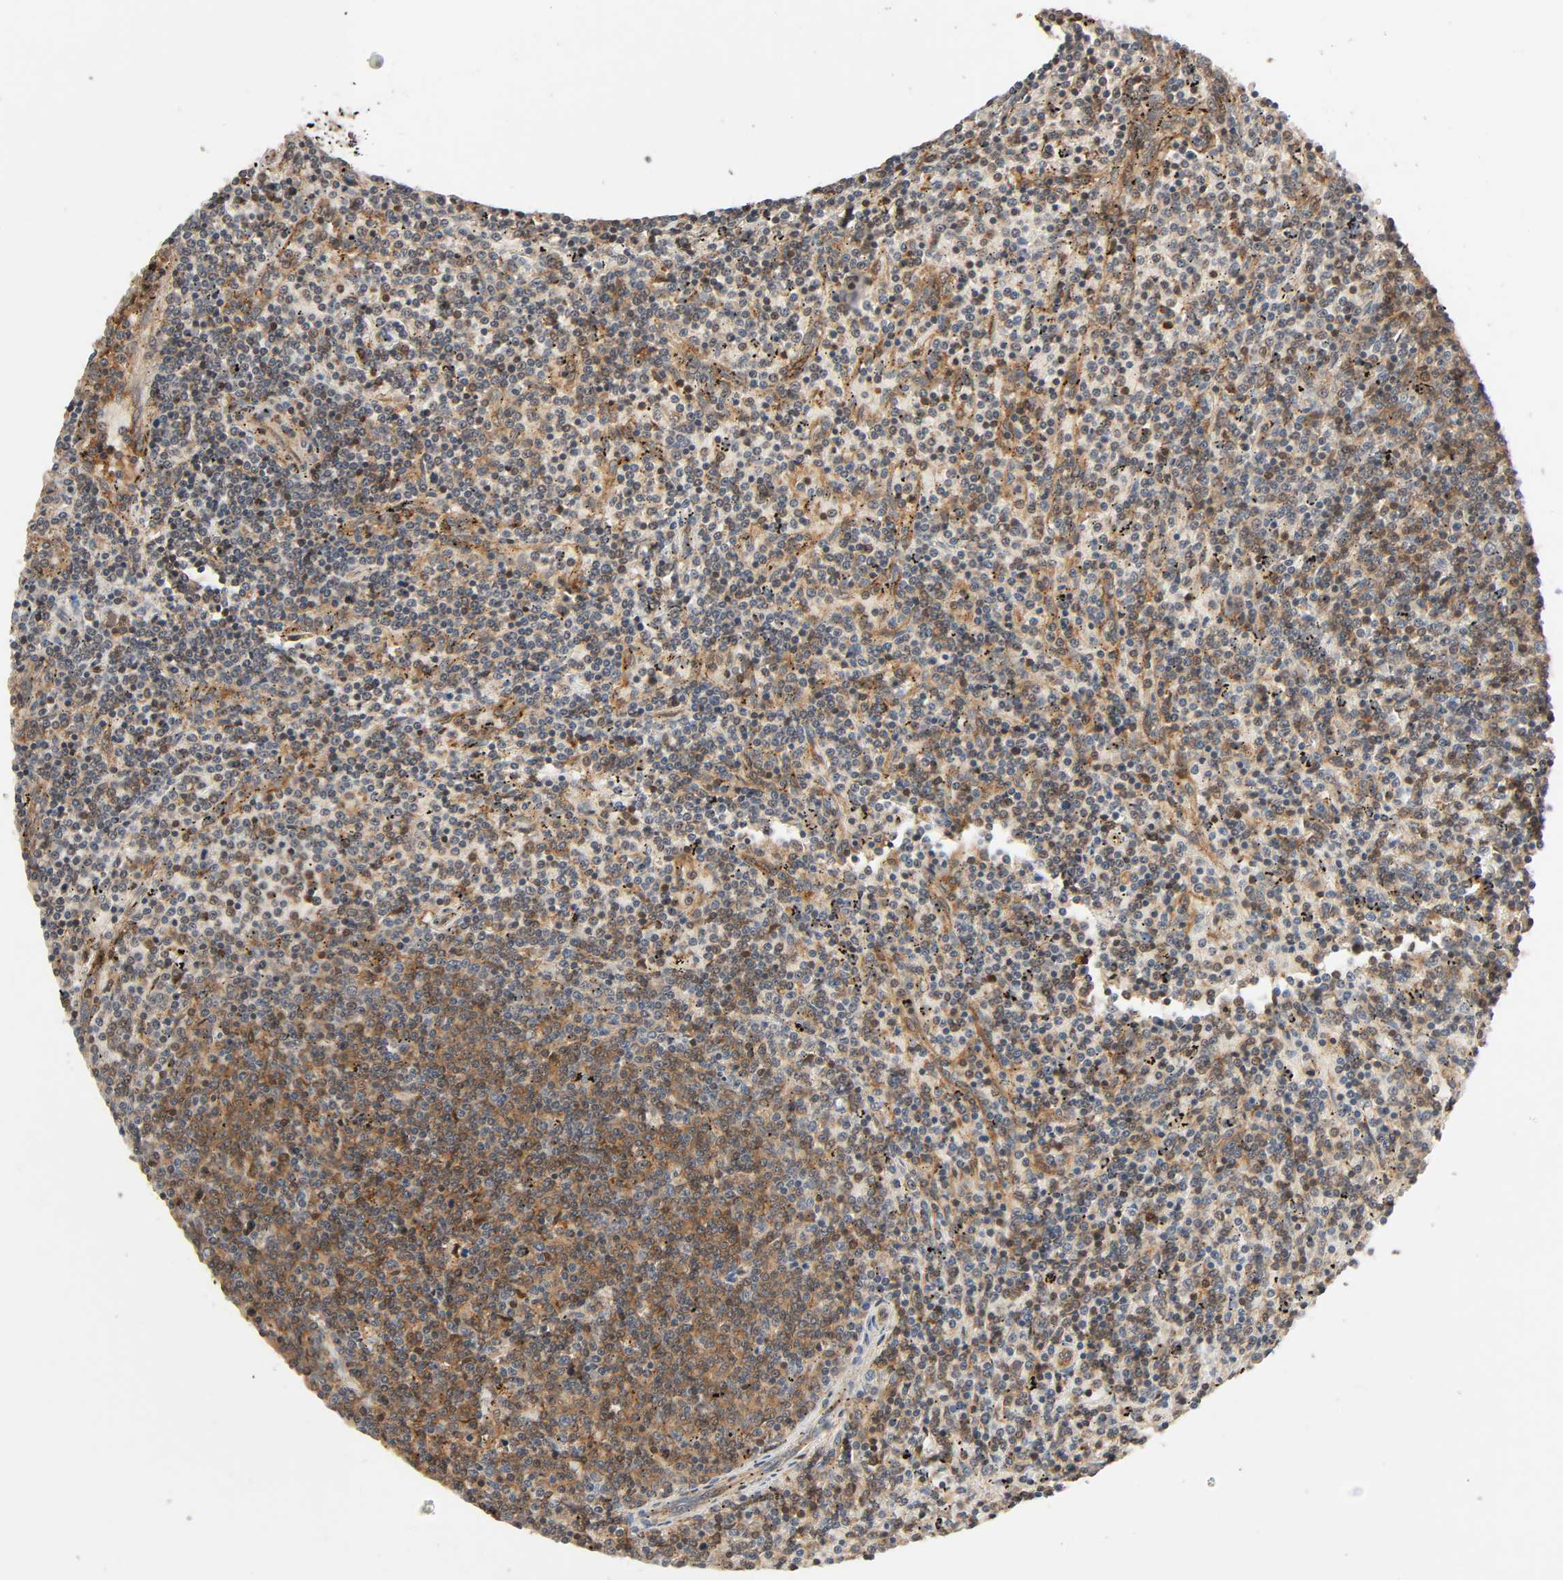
{"staining": {"intensity": "moderate", "quantity": ">75%", "location": "cytoplasmic/membranous"}, "tissue": "lymphoma", "cell_type": "Tumor cells", "image_type": "cancer", "snomed": [{"axis": "morphology", "description": "Malignant lymphoma, non-Hodgkin's type, Low grade"}, {"axis": "topography", "description": "Spleen"}], "caption": "Lymphoma stained with a brown dye reveals moderate cytoplasmic/membranous positive positivity in about >75% of tumor cells.", "gene": "PPP2R1B", "patient": {"sex": "female", "age": 50}}